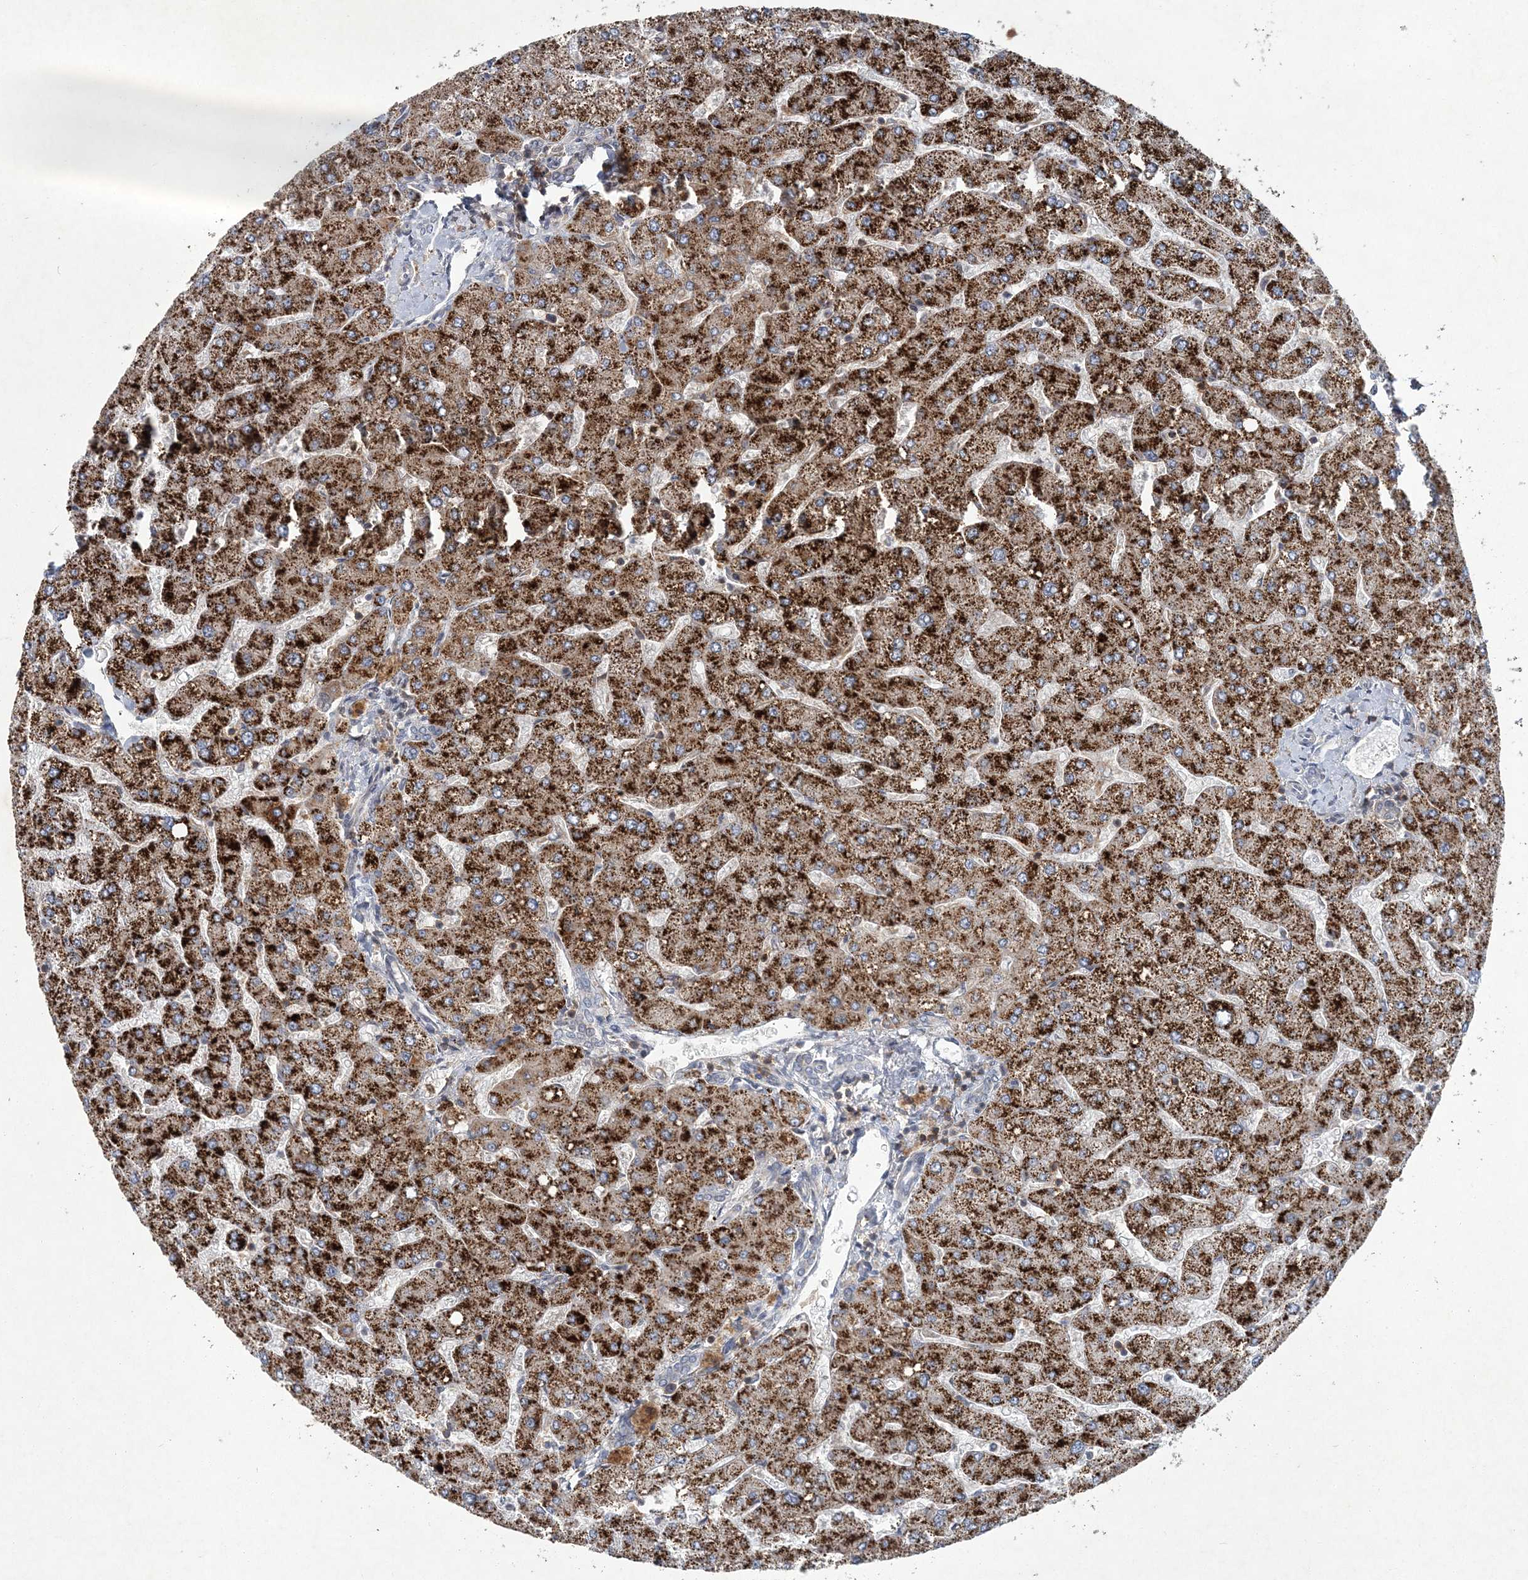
{"staining": {"intensity": "negative", "quantity": "none", "location": "none"}, "tissue": "liver", "cell_type": "Cholangiocytes", "image_type": "normal", "snomed": [{"axis": "morphology", "description": "Normal tissue, NOS"}, {"axis": "topography", "description": "Liver"}], "caption": "Immunohistochemistry (IHC) micrograph of benign human liver stained for a protein (brown), which exhibits no positivity in cholangiocytes. (DAB IHC, high magnification).", "gene": "RNF25", "patient": {"sex": "male", "age": 55}}